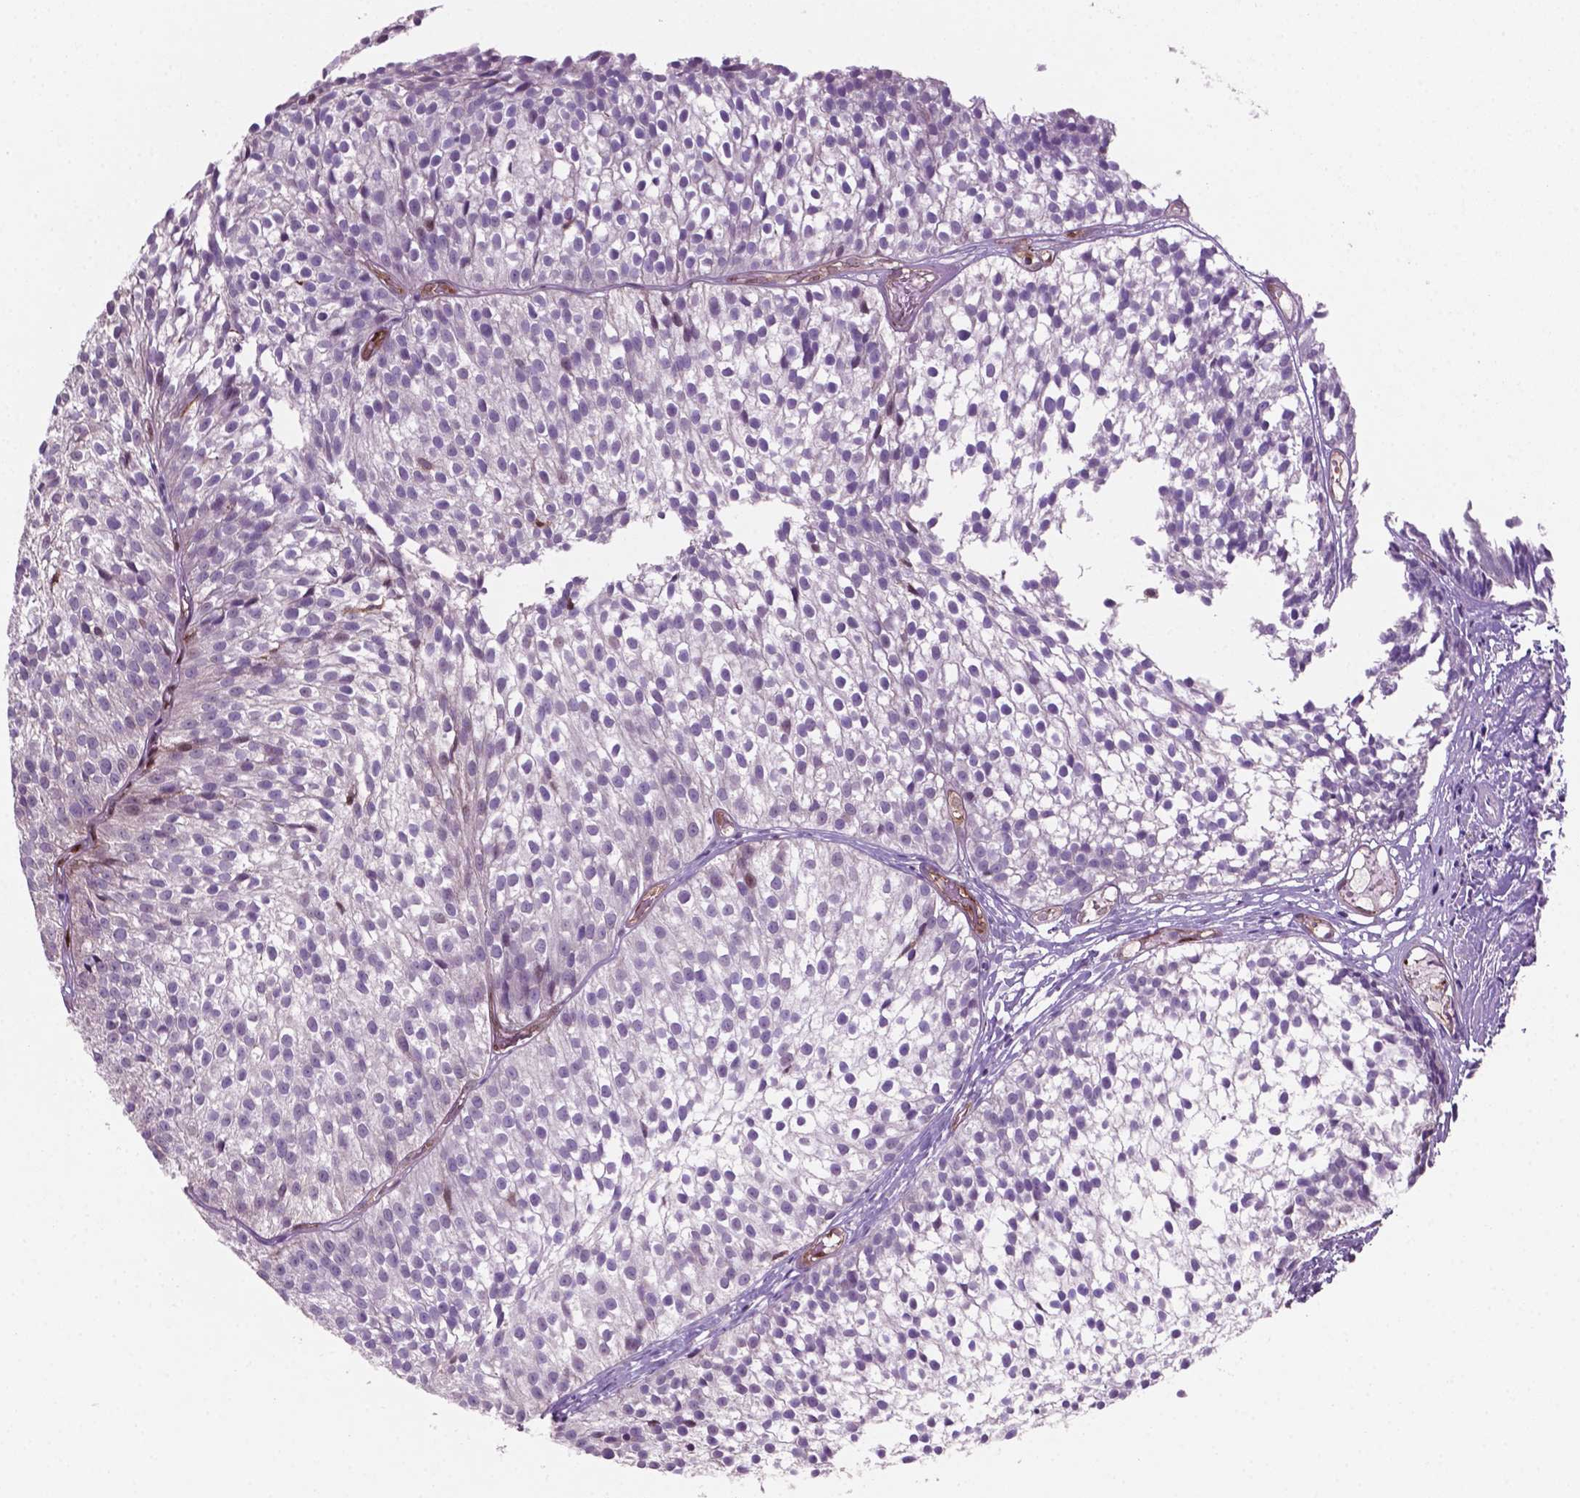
{"staining": {"intensity": "strong", "quantity": "<25%", "location": "cytoplasmic/membranous,nuclear"}, "tissue": "urothelial cancer", "cell_type": "Tumor cells", "image_type": "cancer", "snomed": [{"axis": "morphology", "description": "Urothelial carcinoma, Low grade"}, {"axis": "topography", "description": "Urinary bladder"}], "caption": "Tumor cells display strong cytoplasmic/membranous and nuclear expression in approximately <25% of cells in urothelial carcinoma (low-grade). The staining was performed using DAB, with brown indicating positive protein expression. Nuclei are stained blue with hematoxylin.", "gene": "LDHA", "patient": {"sex": "male", "age": 63}}